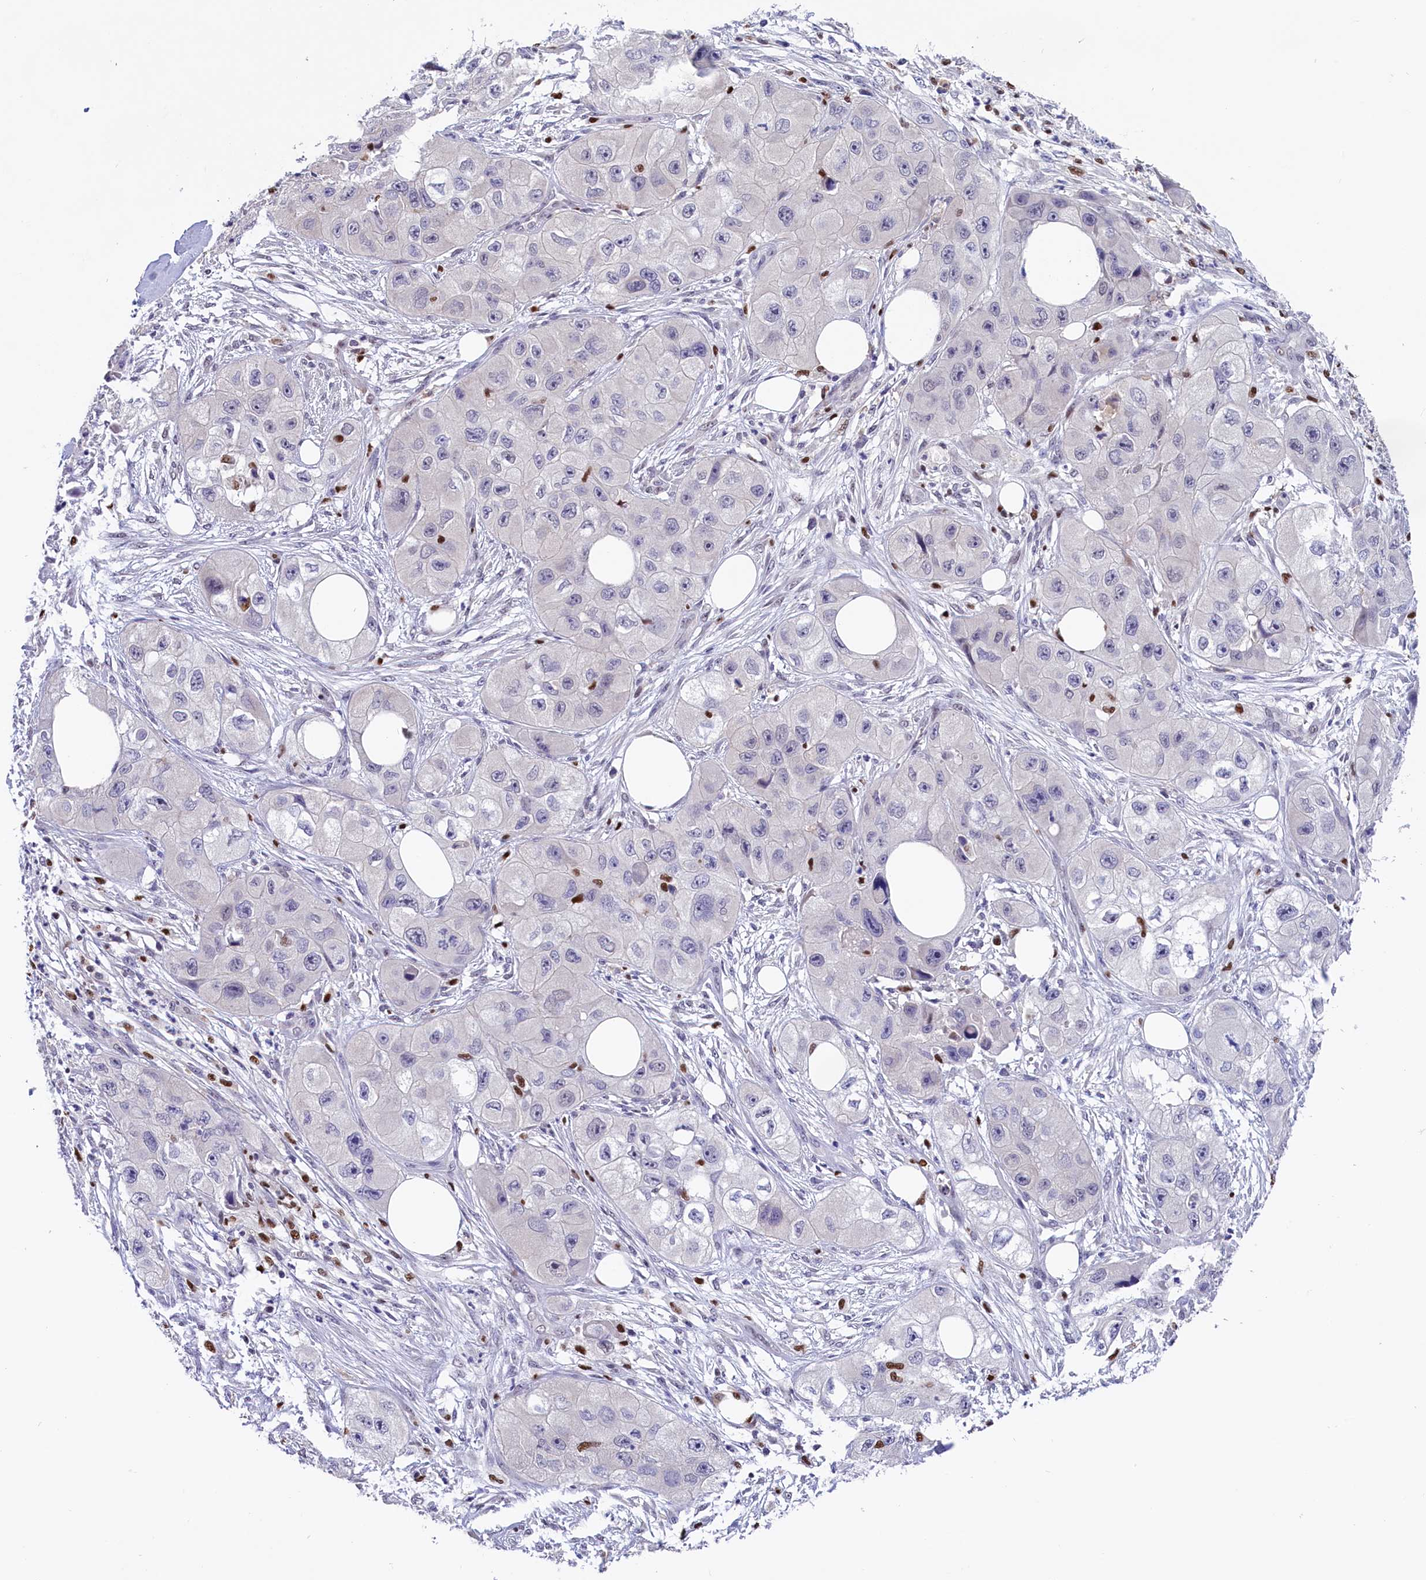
{"staining": {"intensity": "negative", "quantity": "none", "location": "none"}, "tissue": "skin cancer", "cell_type": "Tumor cells", "image_type": "cancer", "snomed": [{"axis": "morphology", "description": "Squamous cell carcinoma, NOS"}, {"axis": "topography", "description": "Skin"}, {"axis": "topography", "description": "Subcutis"}], "caption": "Squamous cell carcinoma (skin) was stained to show a protein in brown. There is no significant expression in tumor cells. The staining is performed using DAB (3,3'-diaminobenzidine) brown chromogen with nuclei counter-stained in using hematoxylin.", "gene": "BTBD9", "patient": {"sex": "male", "age": 73}}